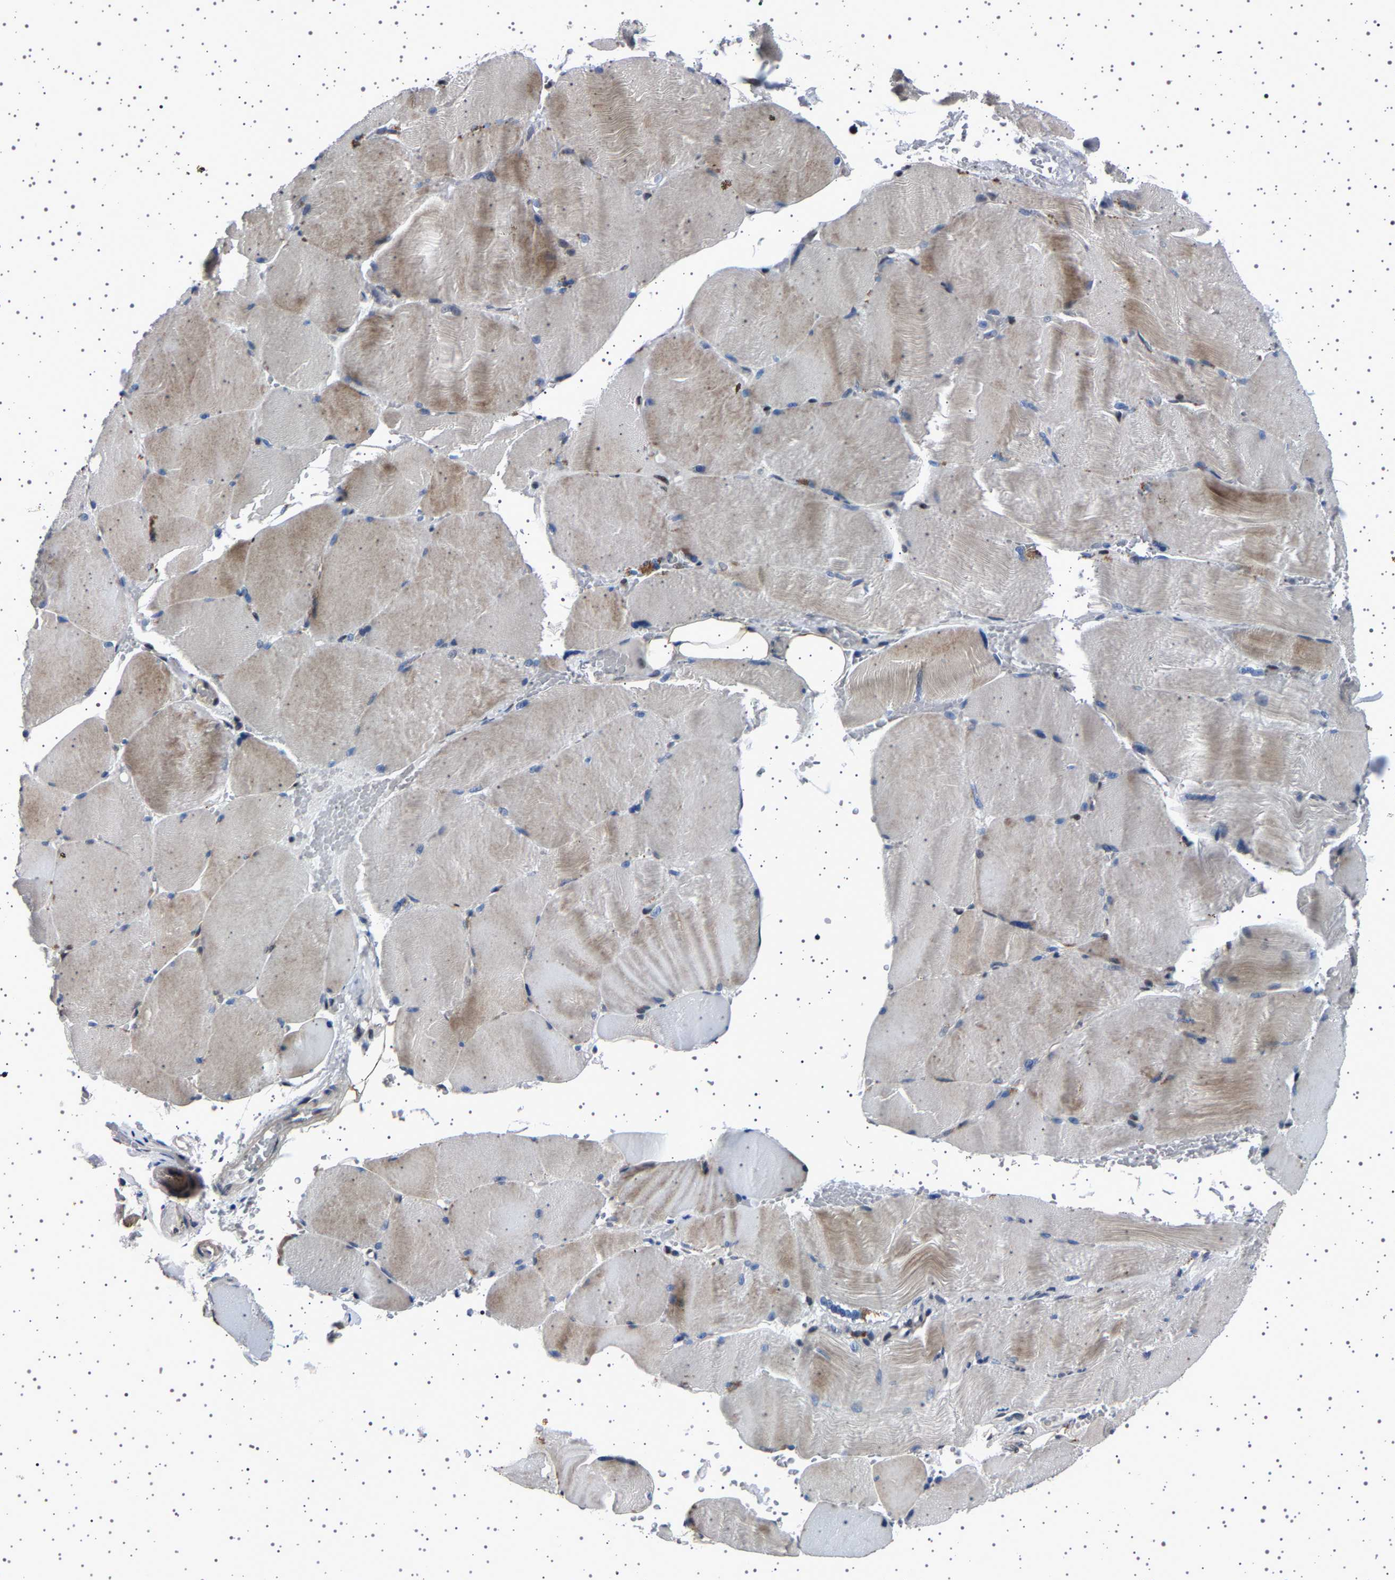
{"staining": {"intensity": "moderate", "quantity": "<25%", "location": "cytoplasmic/membranous"}, "tissue": "skeletal muscle", "cell_type": "Myocytes", "image_type": "normal", "snomed": [{"axis": "morphology", "description": "Normal tissue, NOS"}, {"axis": "topography", "description": "Skin"}, {"axis": "topography", "description": "Skeletal muscle"}], "caption": "An immunohistochemistry (IHC) image of normal tissue is shown. Protein staining in brown shows moderate cytoplasmic/membranous positivity in skeletal muscle within myocytes. The staining was performed using DAB, with brown indicating positive protein expression. Nuclei are stained blue with hematoxylin.", "gene": "PAK5", "patient": {"sex": "male", "age": 83}}